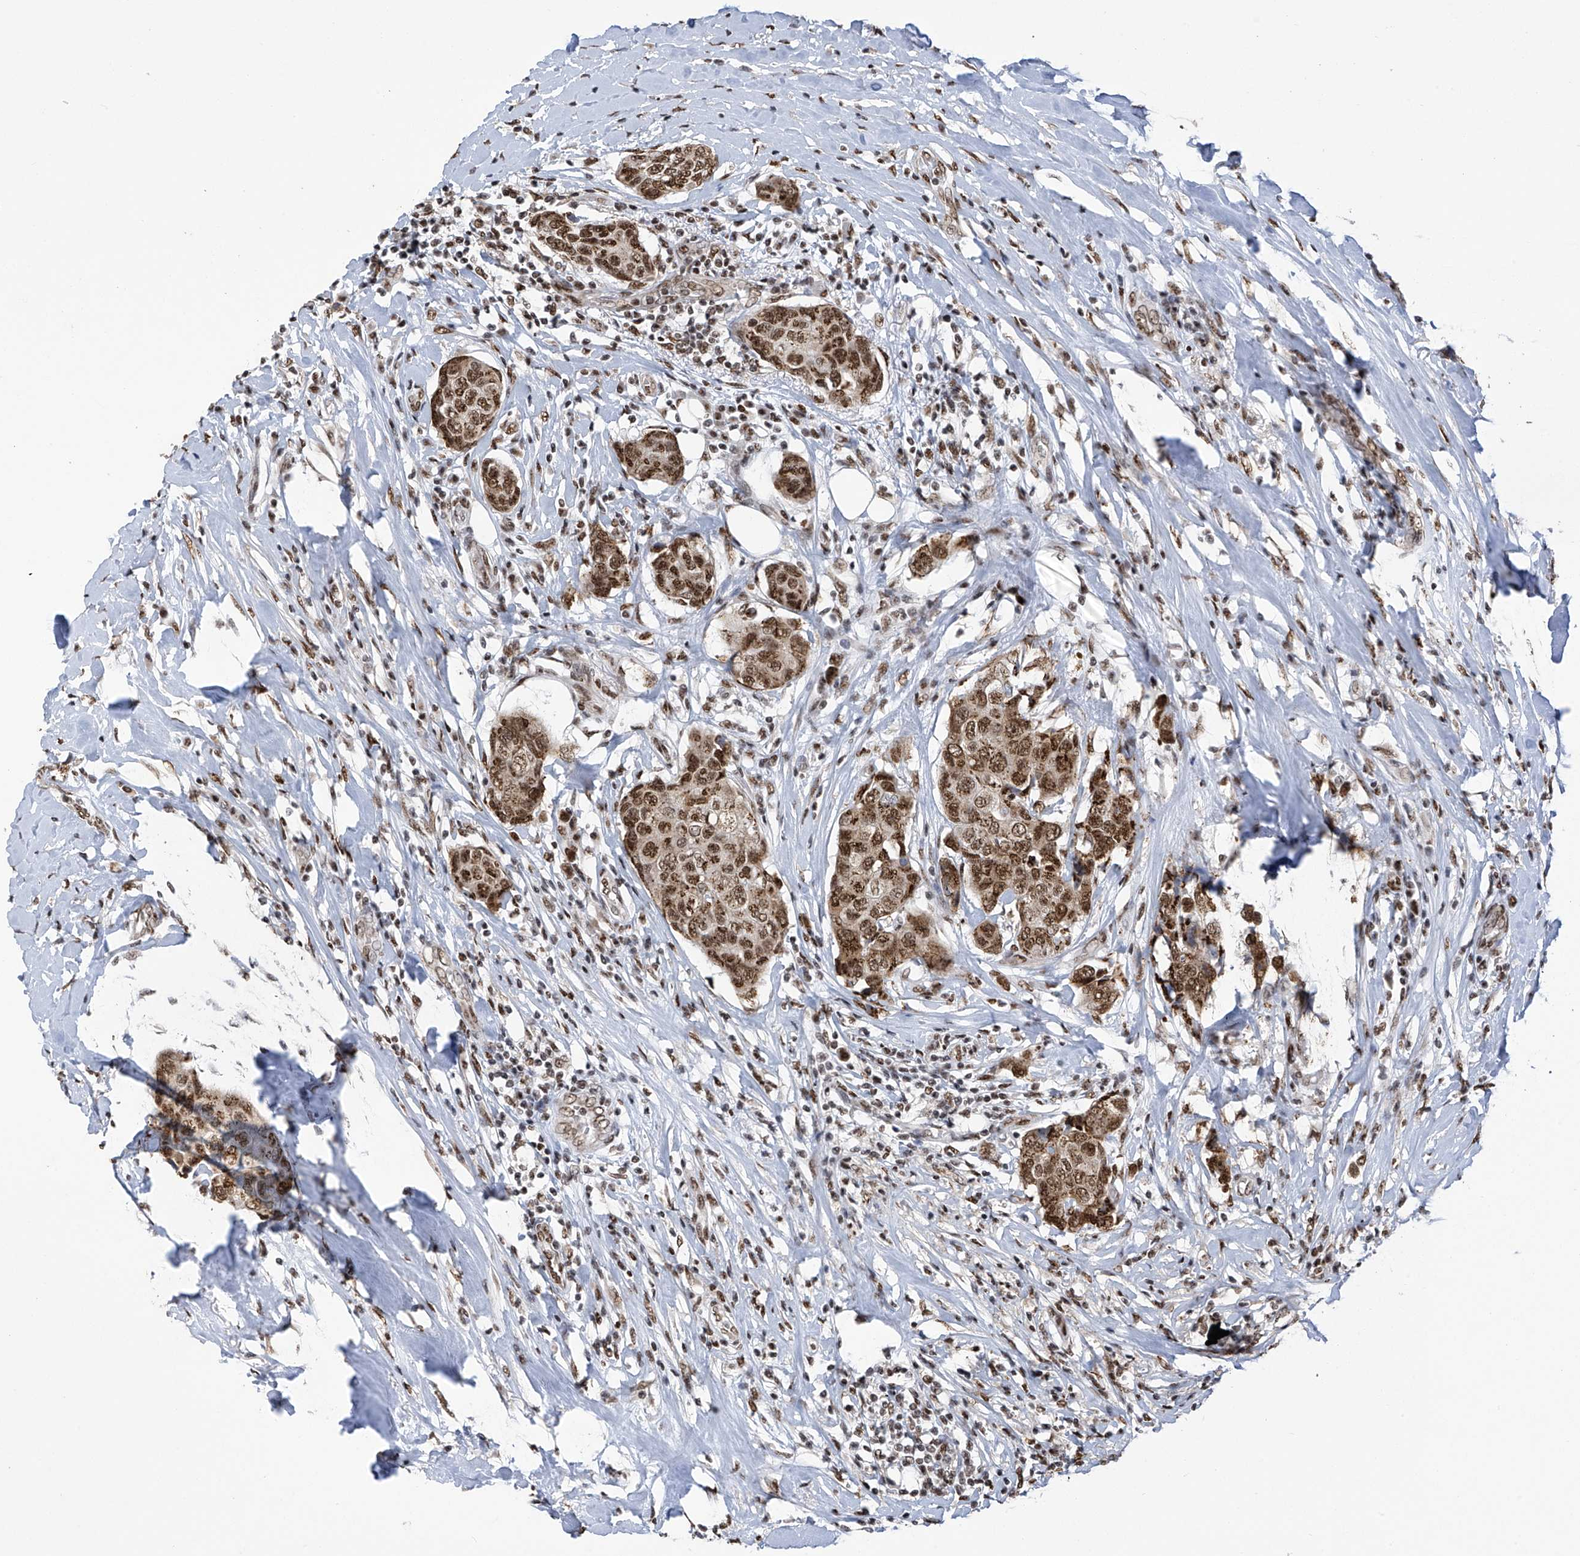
{"staining": {"intensity": "moderate", "quantity": ">75%", "location": "cytoplasmic/membranous,nuclear"}, "tissue": "breast cancer", "cell_type": "Tumor cells", "image_type": "cancer", "snomed": [{"axis": "morphology", "description": "Duct carcinoma"}, {"axis": "topography", "description": "Breast"}], "caption": "Protein expression analysis of breast cancer shows moderate cytoplasmic/membranous and nuclear expression in about >75% of tumor cells.", "gene": "APLF", "patient": {"sex": "female", "age": 80}}